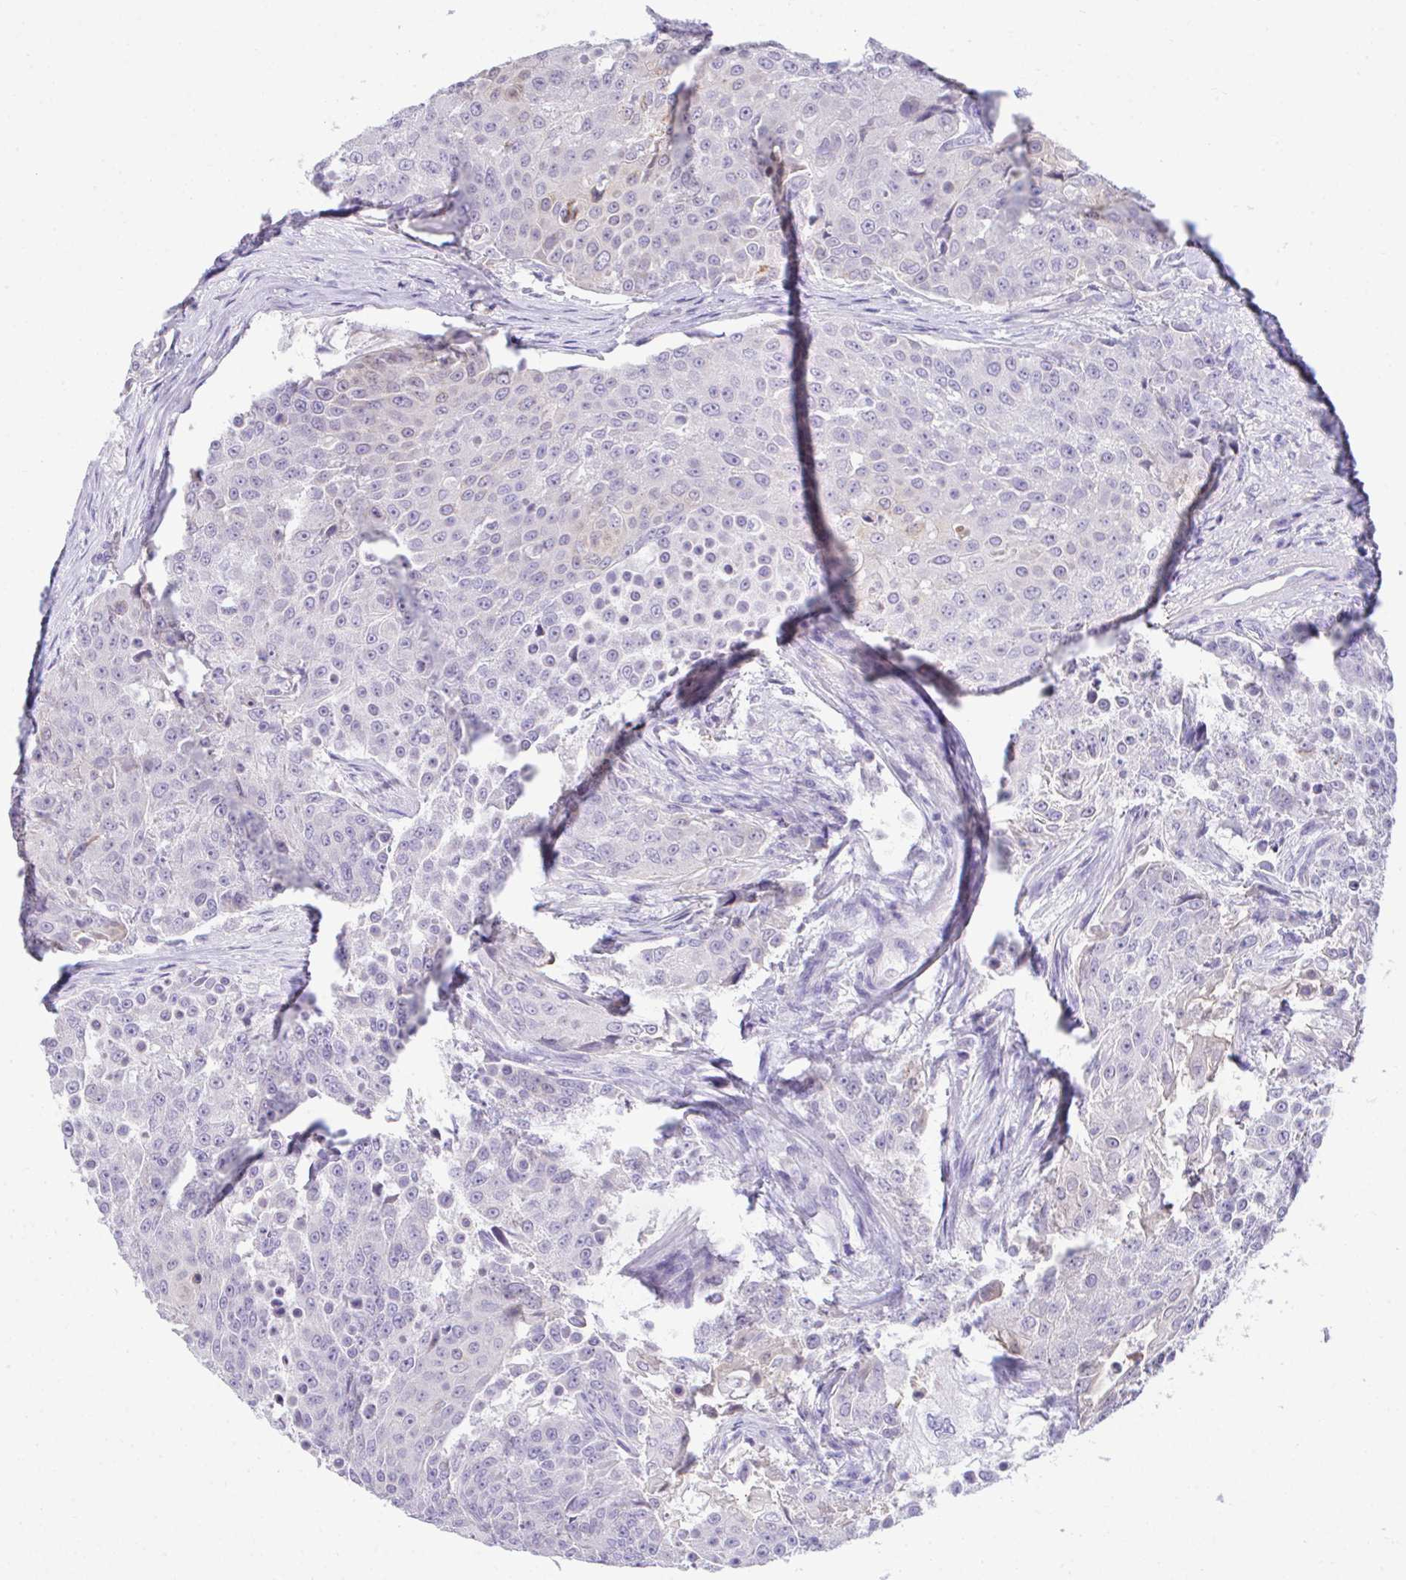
{"staining": {"intensity": "negative", "quantity": "none", "location": "none"}, "tissue": "urothelial cancer", "cell_type": "Tumor cells", "image_type": "cancer", "snomed": [{"axis": "morphology", "description": "Urothelial carcinoma, High grade"}, {"axis": "topography", "description": "Urinary bladder"}], "caption": "An IHC photomicrograph of urothelial cancer is shown. There is no staining in tumor cells of urothelial cancer.", "gene": "TMCO5A", "patient": {"sex": "female", "age": 63}}